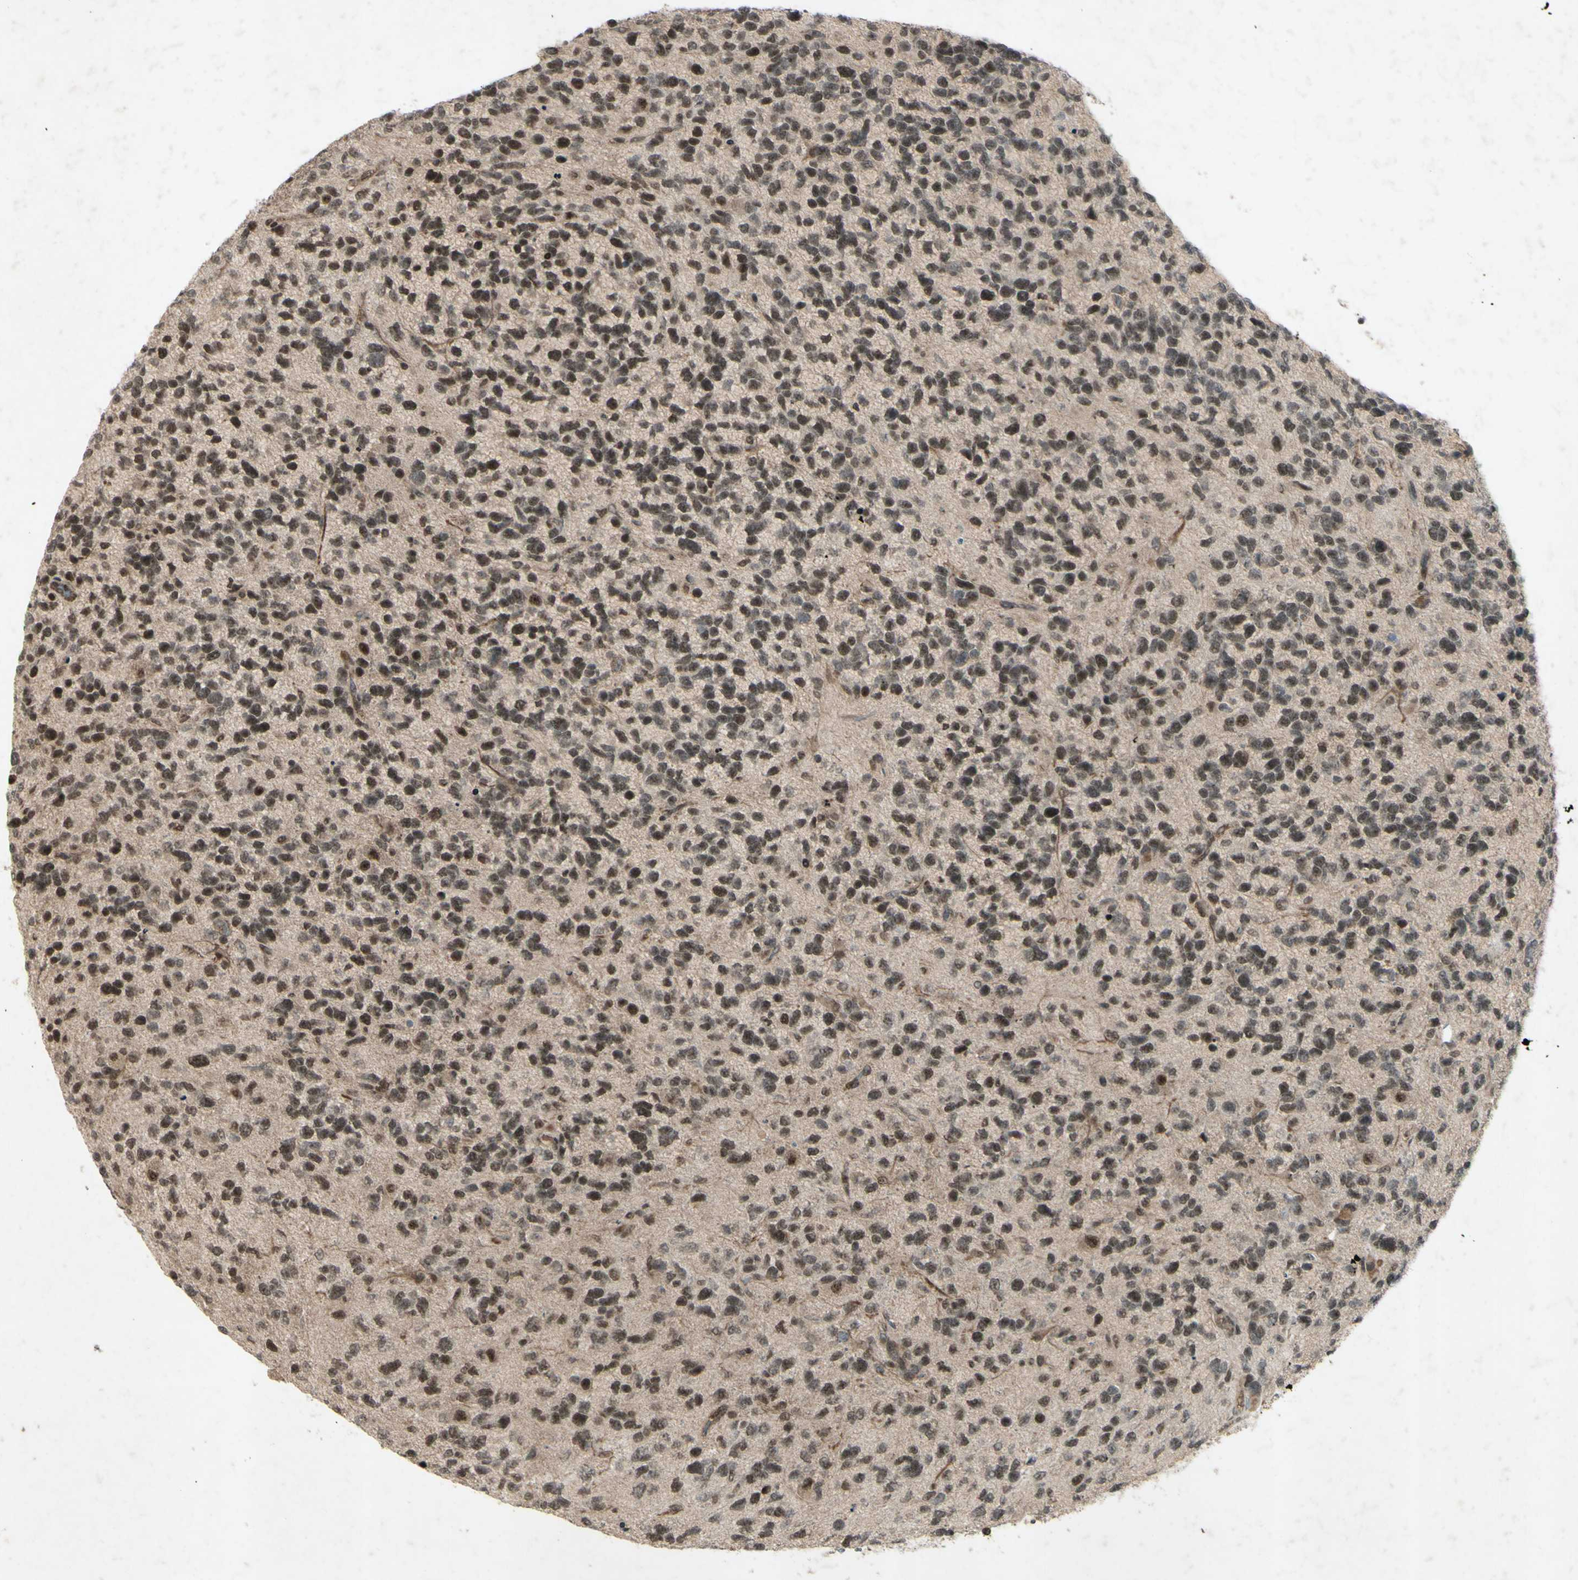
{"staining": {"intensity": "moderate", "quantity": ">75%", "location": "nuclear"}, "tissue": "glioma", "cell_type": "Tumor cells", "image_type": "cancer", "snomed": [{"axis": "morphology", "description": "Glioma, malignant, High grade"}, {"axis": "topography", "description": "Brain"}], "caption": "Malignant high-grade glioma was stained to show a protein in brown. There is medium levels of moderate nuclear positivity in approximately >75% of tumor cells.", "gene": "SNW1", "patient": {"sex": "female", "age": 58}}